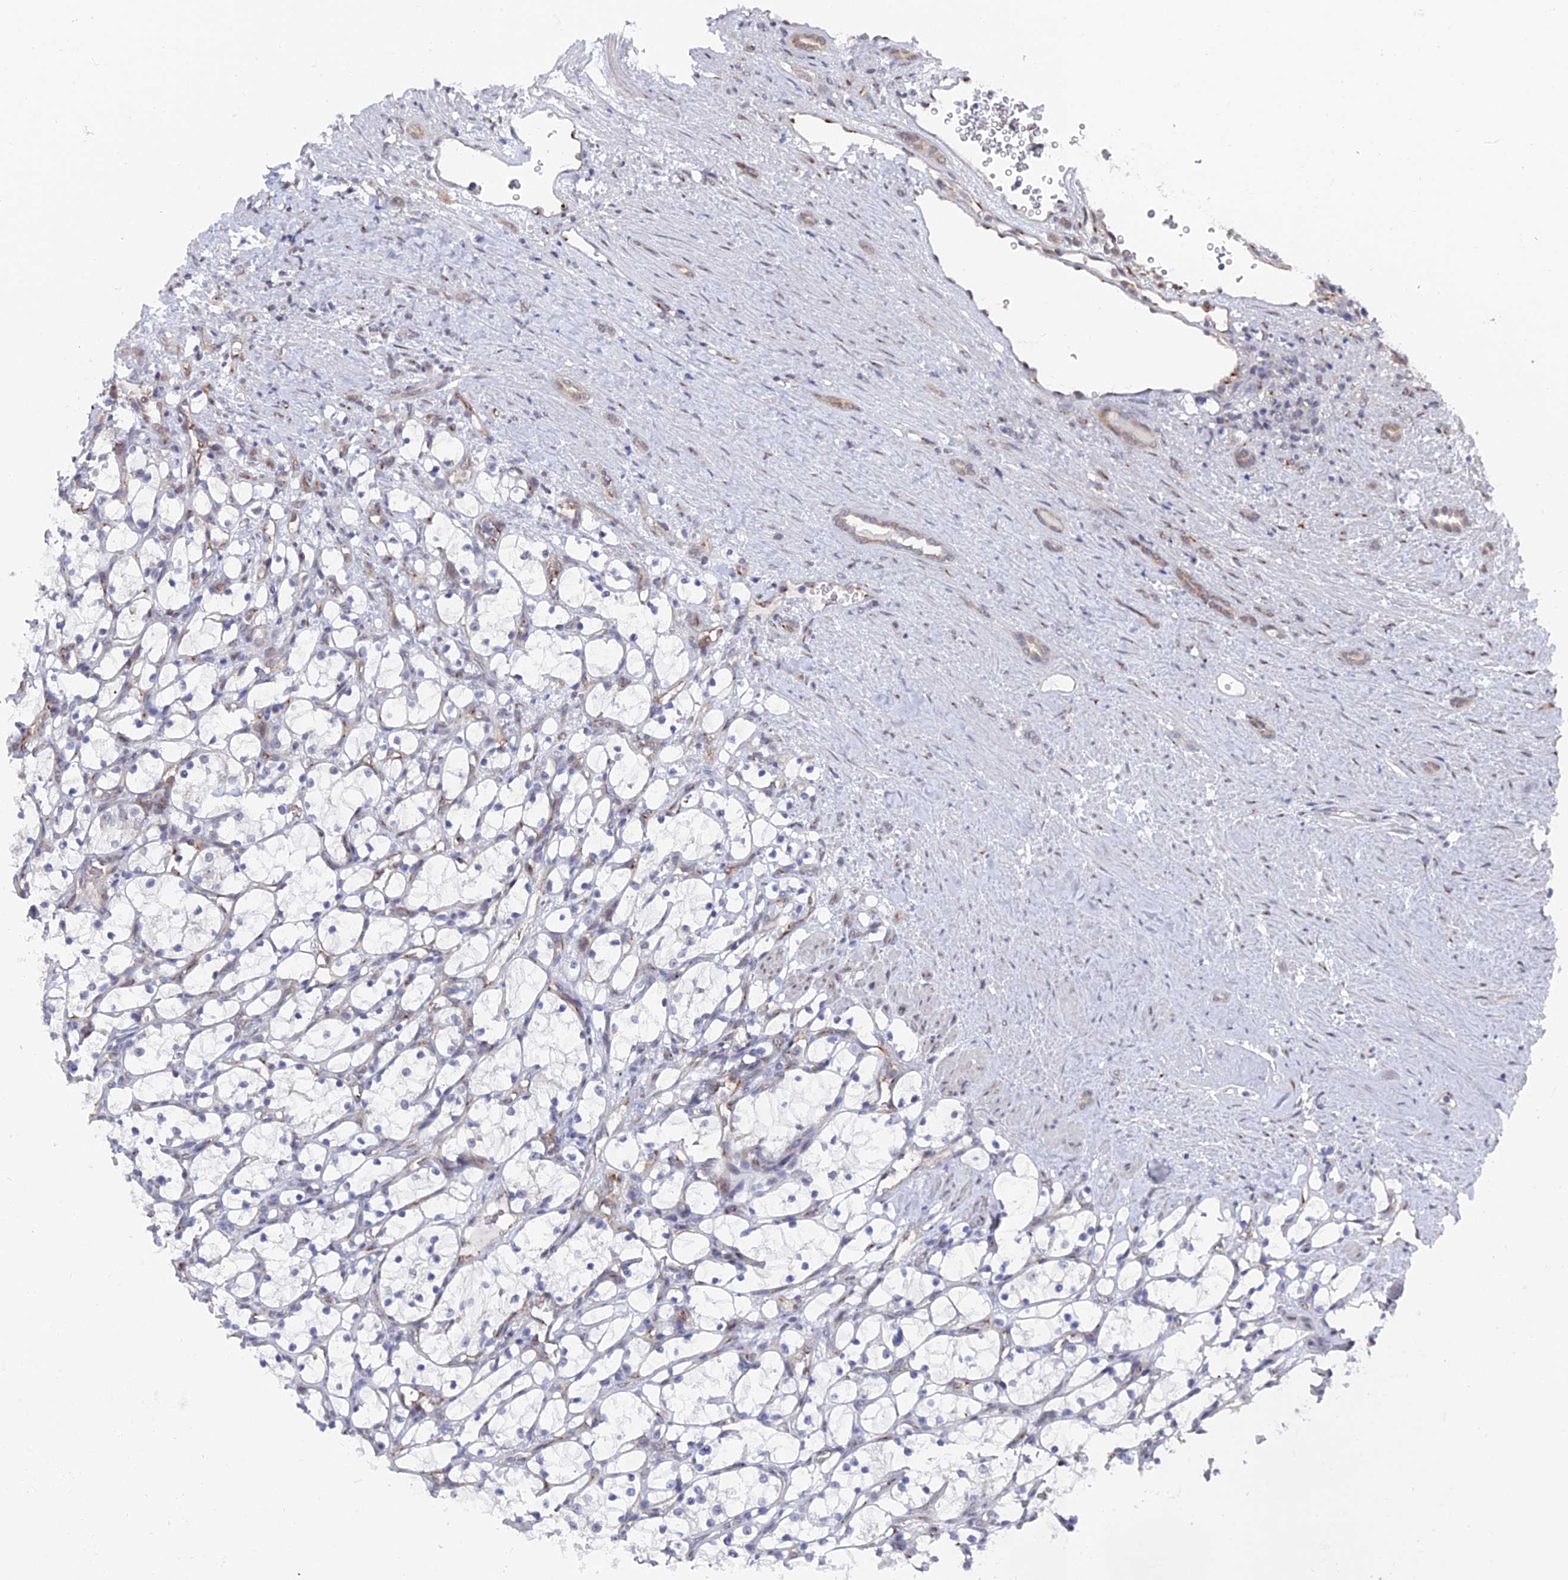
{"staining": {"intensity": "negative", "quantity": "none", "location": "none"}, "tissue": "renal cancer", "cell_type": "Tumor cells", "image_type": "cancer", "snomed": [{"axis": "morphology", "description": "Adenocarcinoma, NOS"}, {"axis": "topography", "description": "Kidney"}], "caption": "IHC histopathology image of human renal cancer stained for a protein (brown), which shows no positivity in tumor cells. The staining was performed using DAB to visualize the protein expression in brown, while the nuclei were stained in blue with hematoxylin (Magnification: 20x).", "gene": "FHIP2A", "patient": {"sex": "female", "age": 69}}